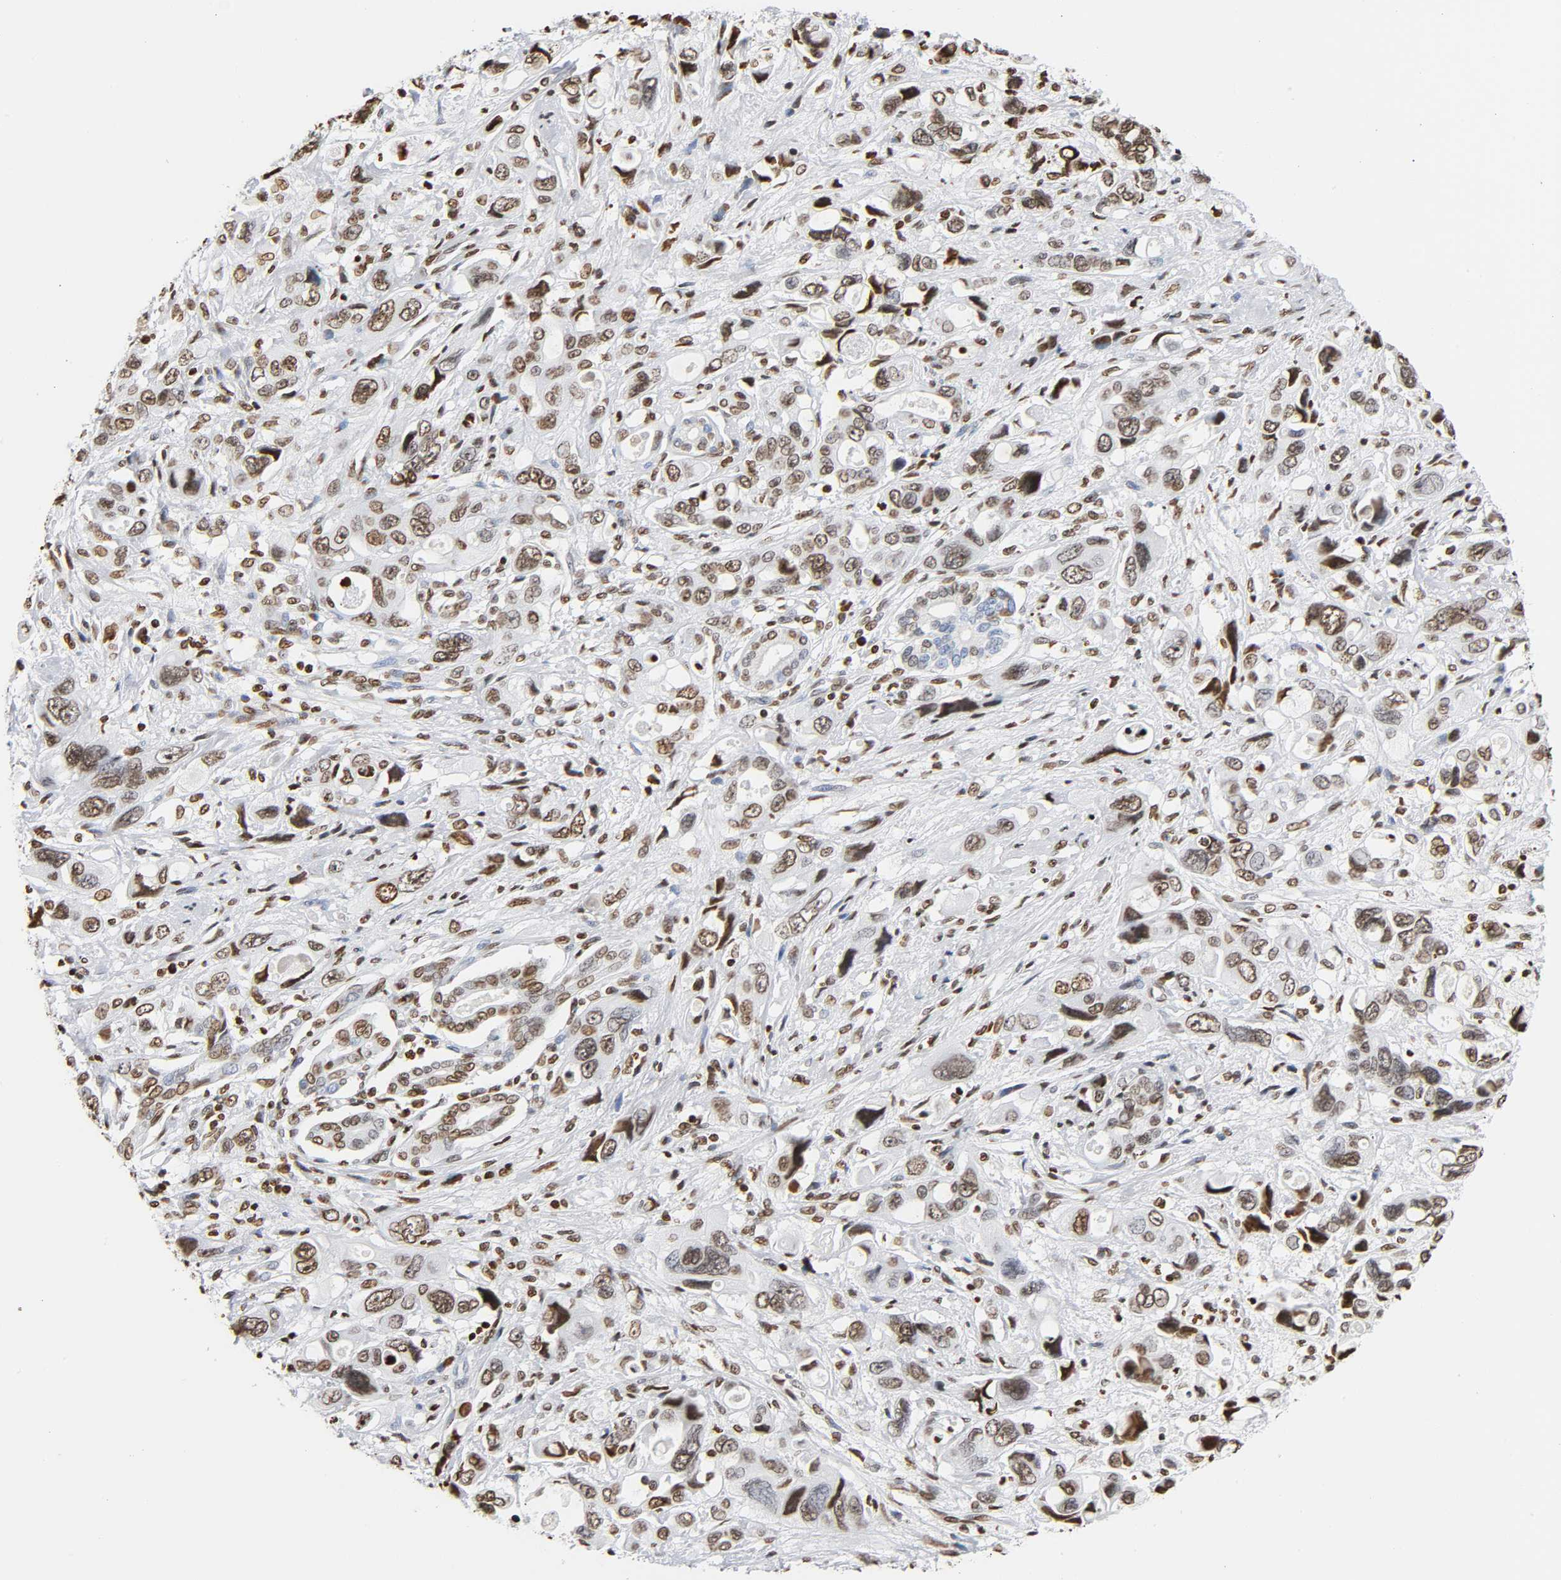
{"staining": {"intensity": "moderate", "quantity": ">75%", "location": "nuclear"}, "tissue": "pancreatic cancer", "cell_type": "Tumor cells", "image_type": "cancer", "snomed": [{"axis": "morphology", "description": "Adenocarcinoma, NOS"}, {"axis": "topography", "description": "Pancreas"}], "caption": "DAB (3,3'-diaminobenzidine) immunohistochemical staining of human pancreatic cancer (adenocarcinoma) demonstrates moderate nuclear protein positivity in about >75% of tumor cells. The staining was performed using DAB to visualize the protein expression in brown, while the nuclei were stained in blue with hematoxylin (Magnification: 20x).", "gene": "HOXA6", "patient": {"sex": "male", "age": 46}}